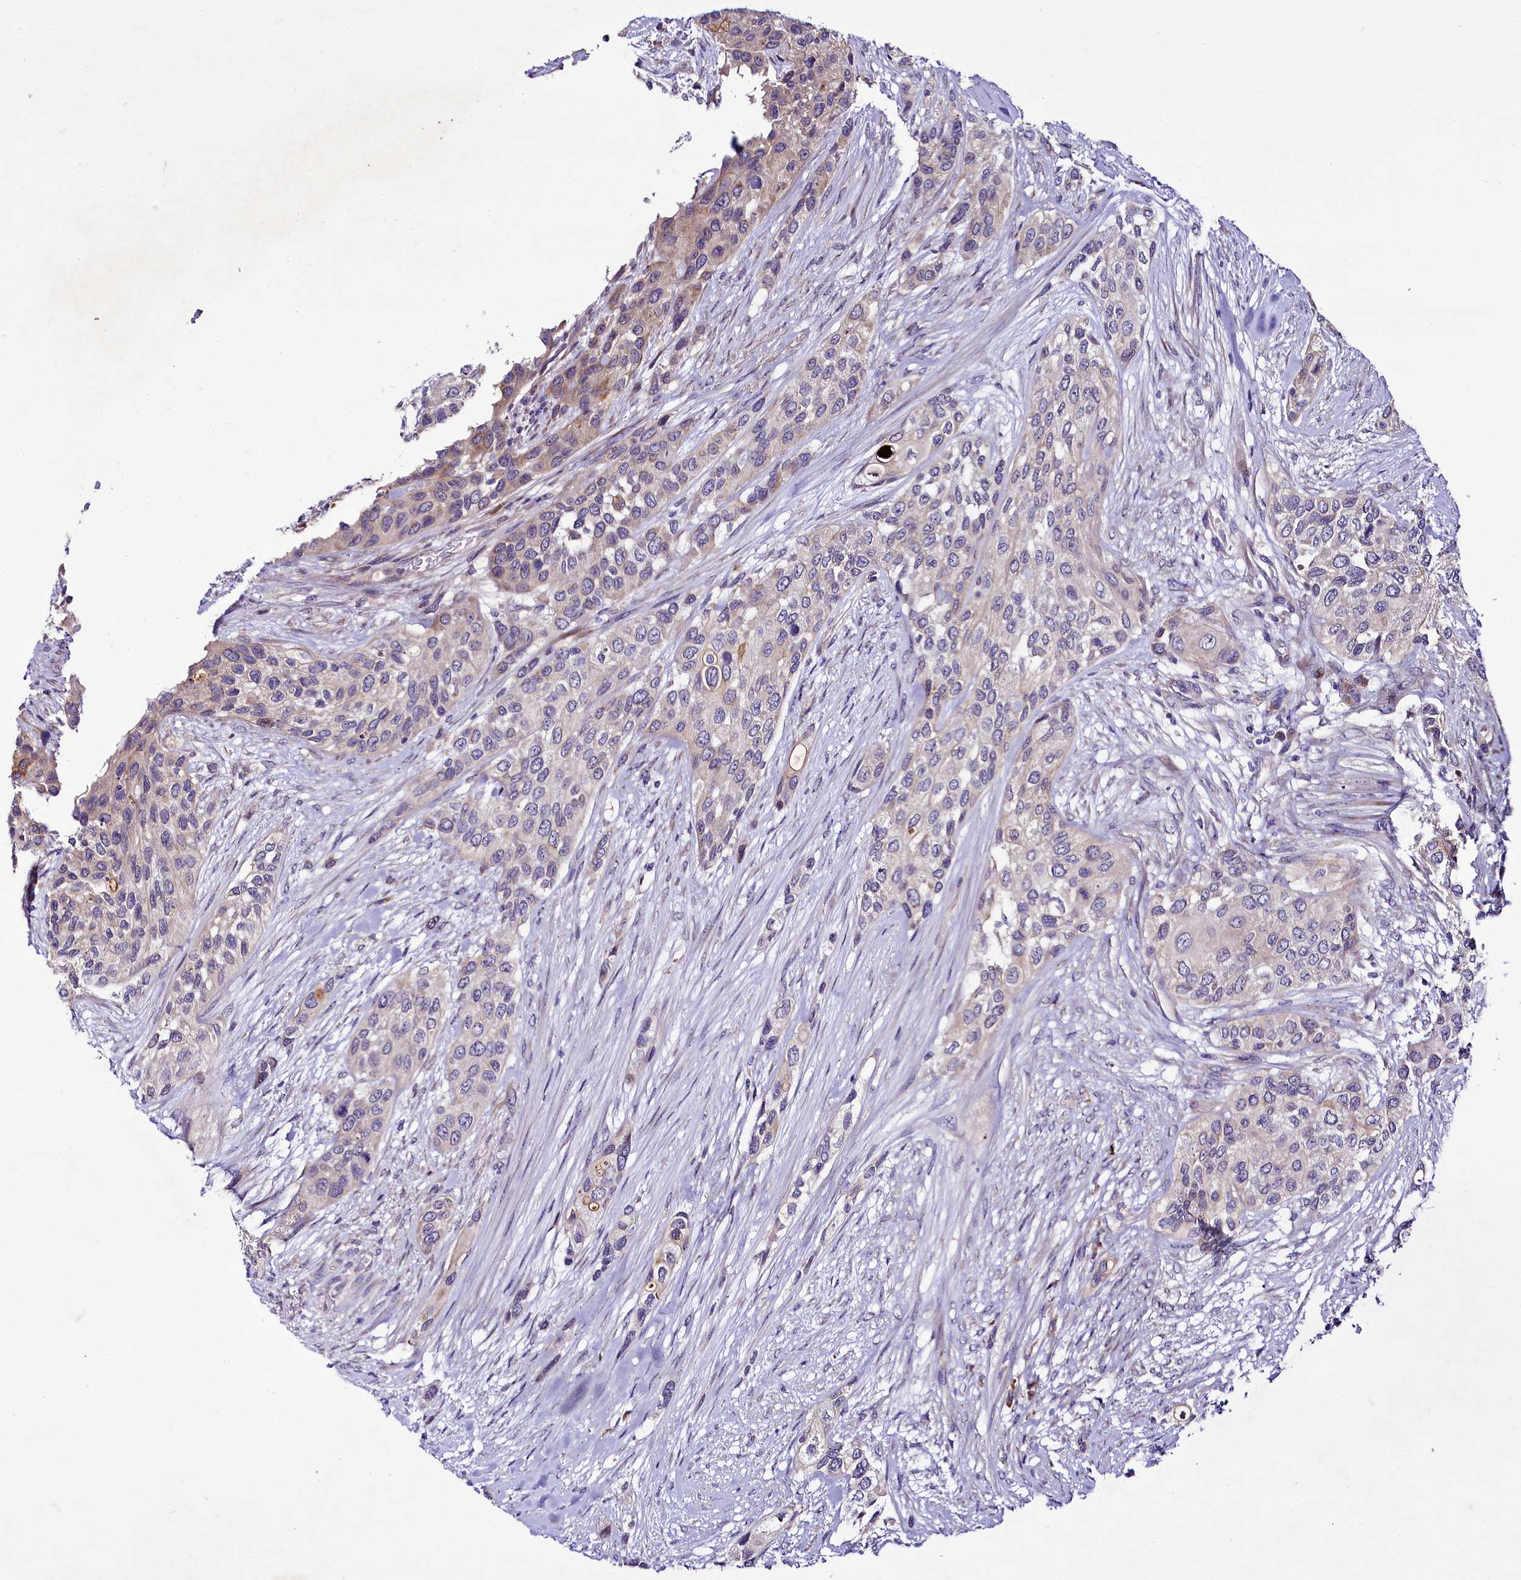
{"staining": {"intensity": "weak", "quantity": "<25%", "location": "cytoplasmic/membranous"}, "tissue": "urothelial cancer", "cell_type": "Tumor cells", "image_type": "cancer", "snomed": [{"axis": "morphology", "description": "Normal tissue, NOS"}, {"axis": "morphology", "description": "Urothelial carcinoma, High grade"}, {"axis": "topography", "description": "Vascular tissue"}, {"axis": "topography", "description": "Urinary bladder"}], "caption": "A photomicrograph of high-grade urothelial carcinoma stained for a protein shows no brown staining in tumor cells. (Stains: DAB immunohistochemistry (IHC) with hematoxylin counter stain, Microscopy: brightfield microscopy at high magnification).", "gene": "ZC3H12C", "patient": {"sex": "female", "age": 56}}